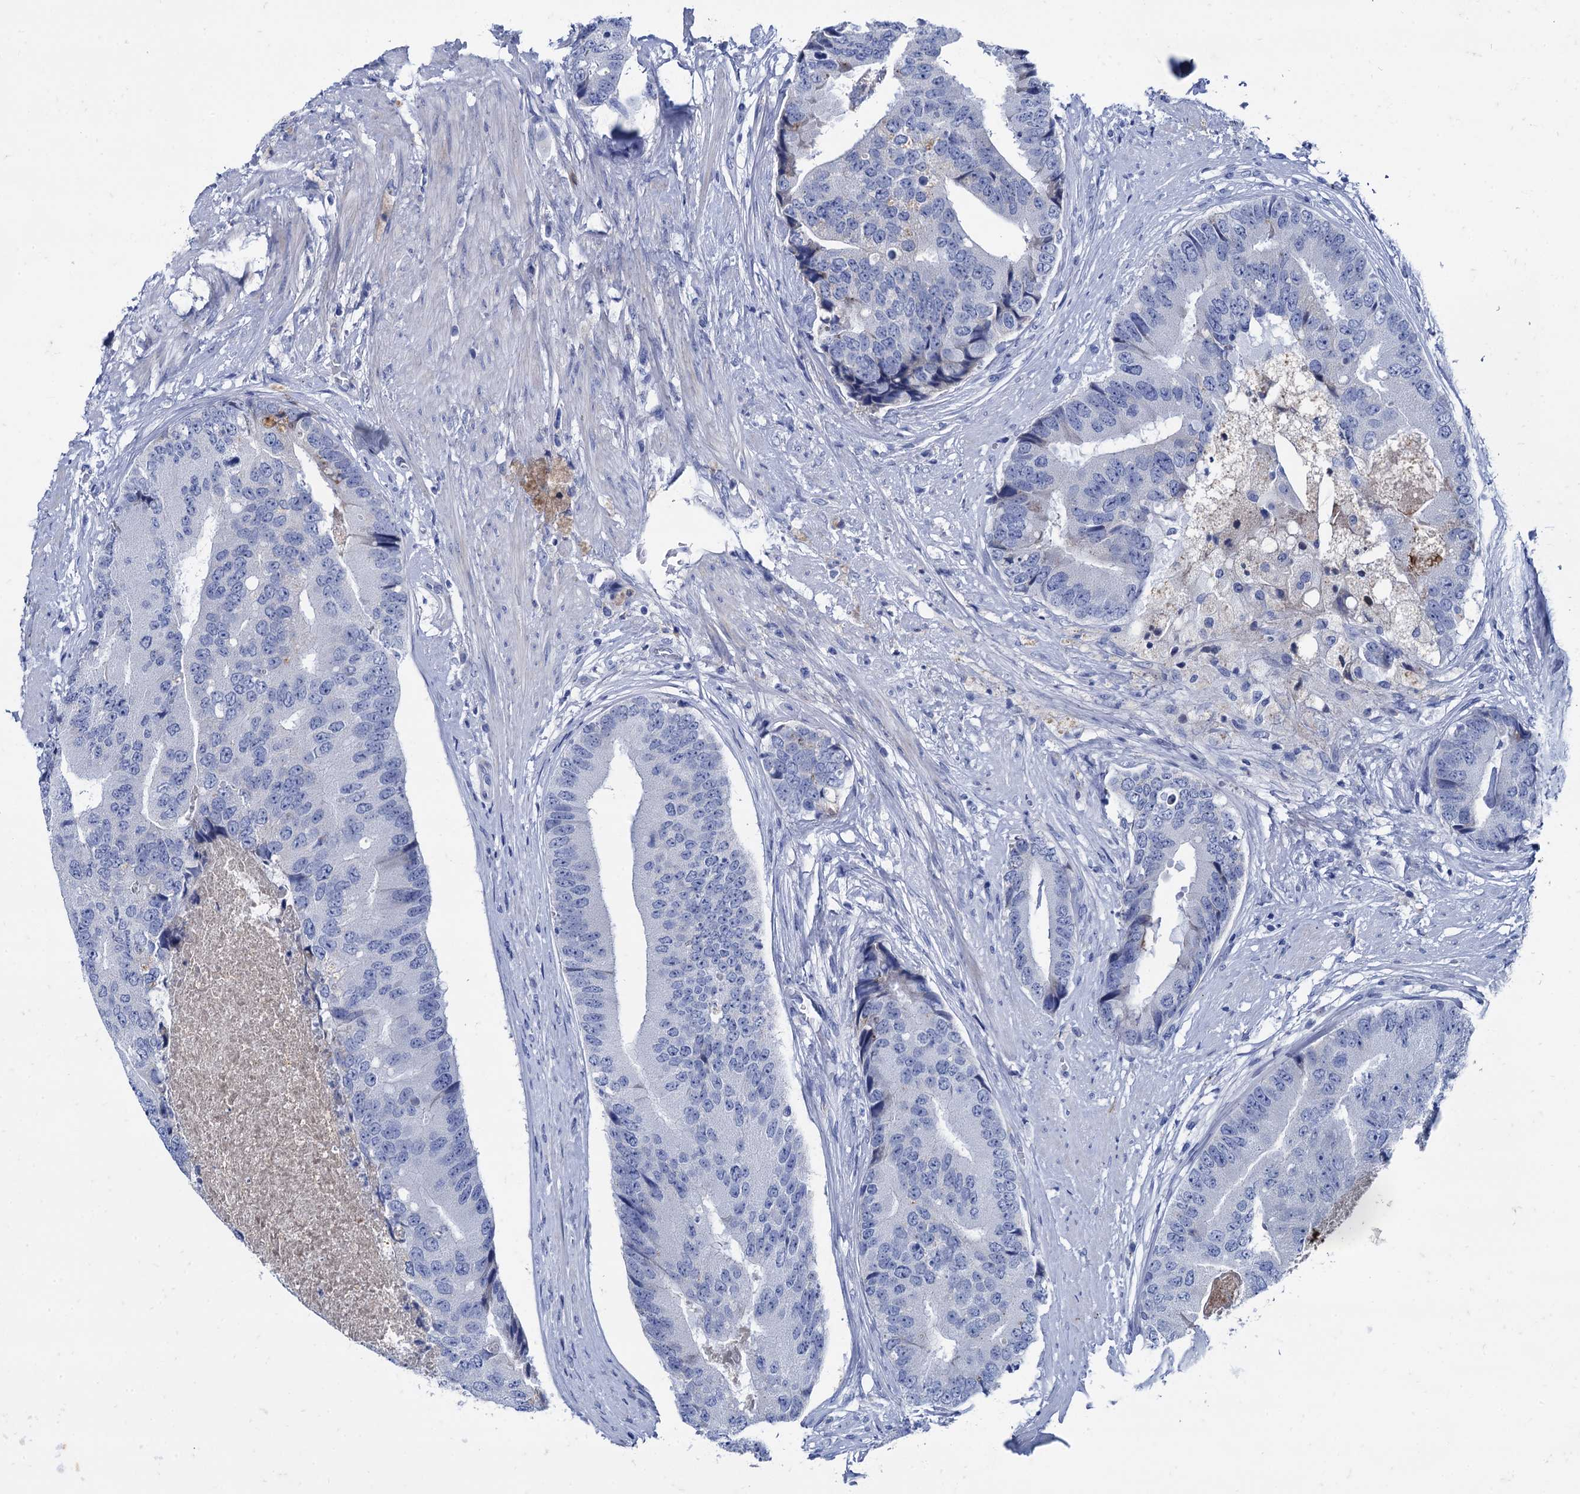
{"staining": {"intensity": "negative", "quantity": "none", "location": "none"}, "tissue": "prostate cancer", "cell_type": "Tumor cells", "image_type": "cancer", "snomed": [{"axis": "morphology", "description": "Adenocarcinoma, High grade"}, {"axis": "topography", "description": "Prostate"}], "caption": "Immunohistochemical staining of human prostate cancer (high-grade adenocarcinoma) displays no significant staining in tumor cells.", "gene": "TMEM72", "patient": {"sex": "male", "age": 66}}